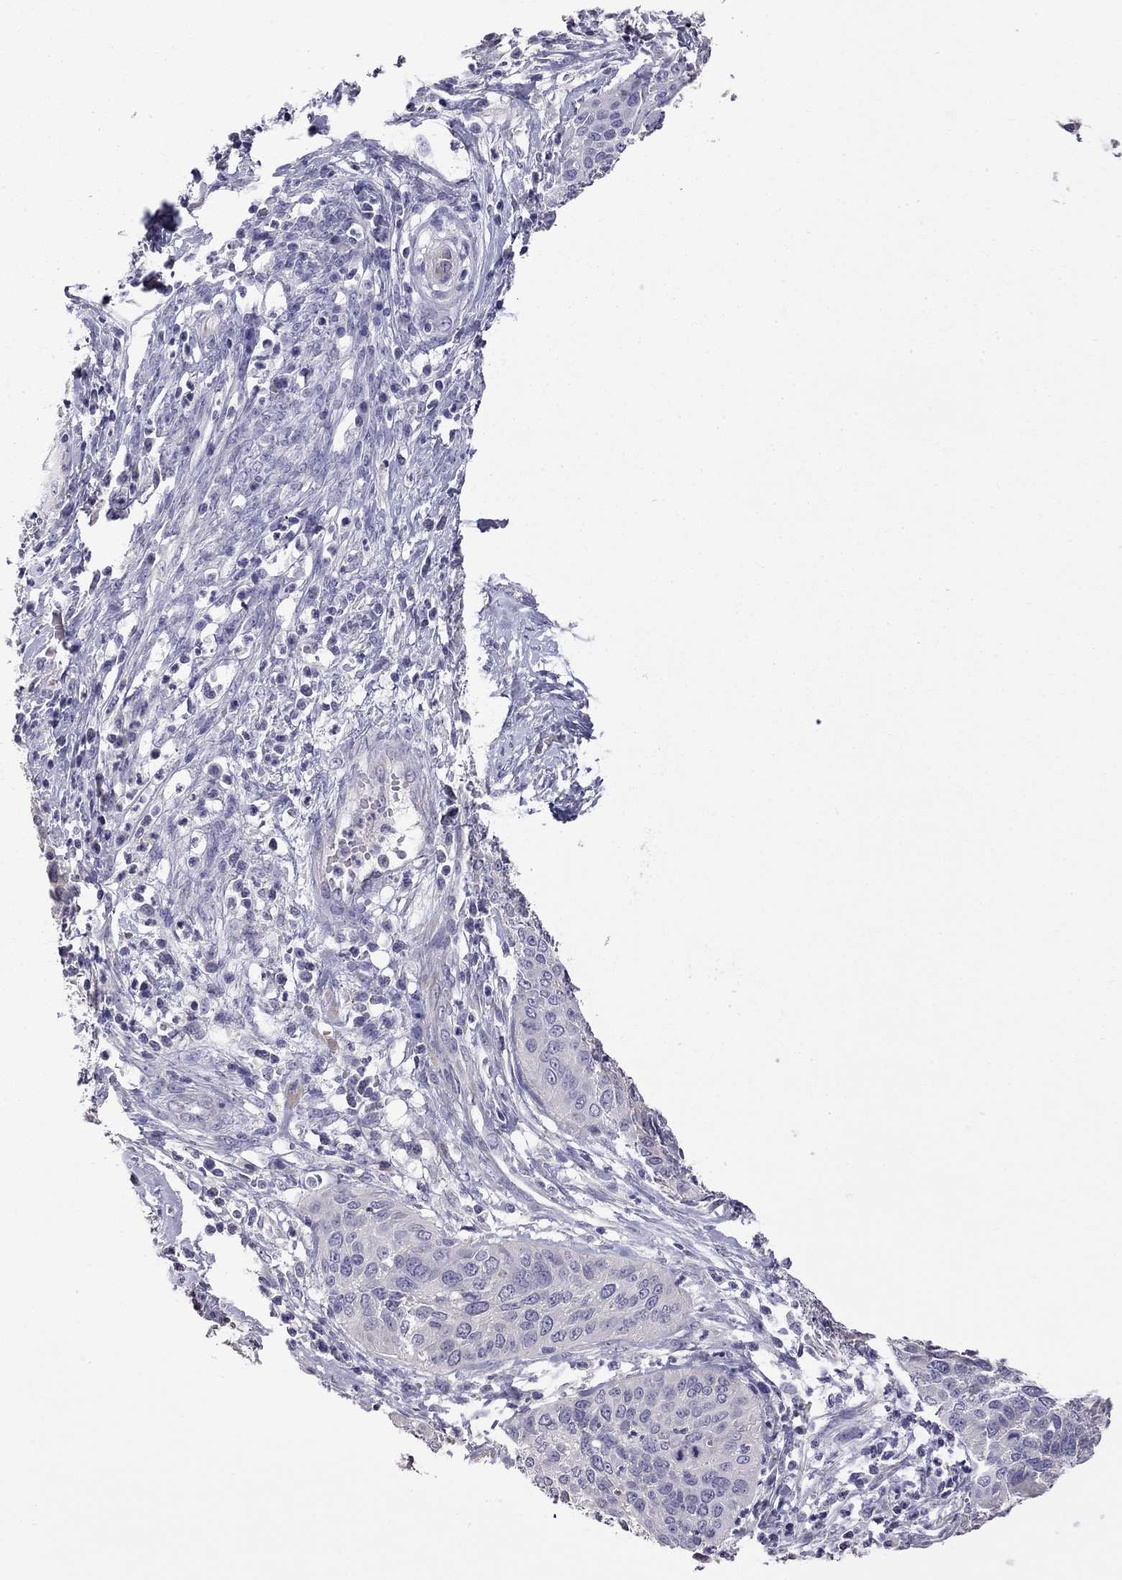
{"staining": {"intensity": "negative", "quantity": "none", "location": "none"}, "tissue": "cervical cancer", "cell_type": "Tumor cells", "image_type": "cancer", "snomed": [{"axis": "morphology", "description": "Normal tissue, NOS"}, {"axis": "morphology", "description": "Squamous cell carcinoma, NOS"}, {"axis": "topography", "description": "Cervix"}], "caption": "DAB immunohistochemical staining of human cervical squamous cell carcinoma displays no significant expression in tumor cells.", "gene": "FEZ1", "patient": {"sex": "female", "age": 39}}